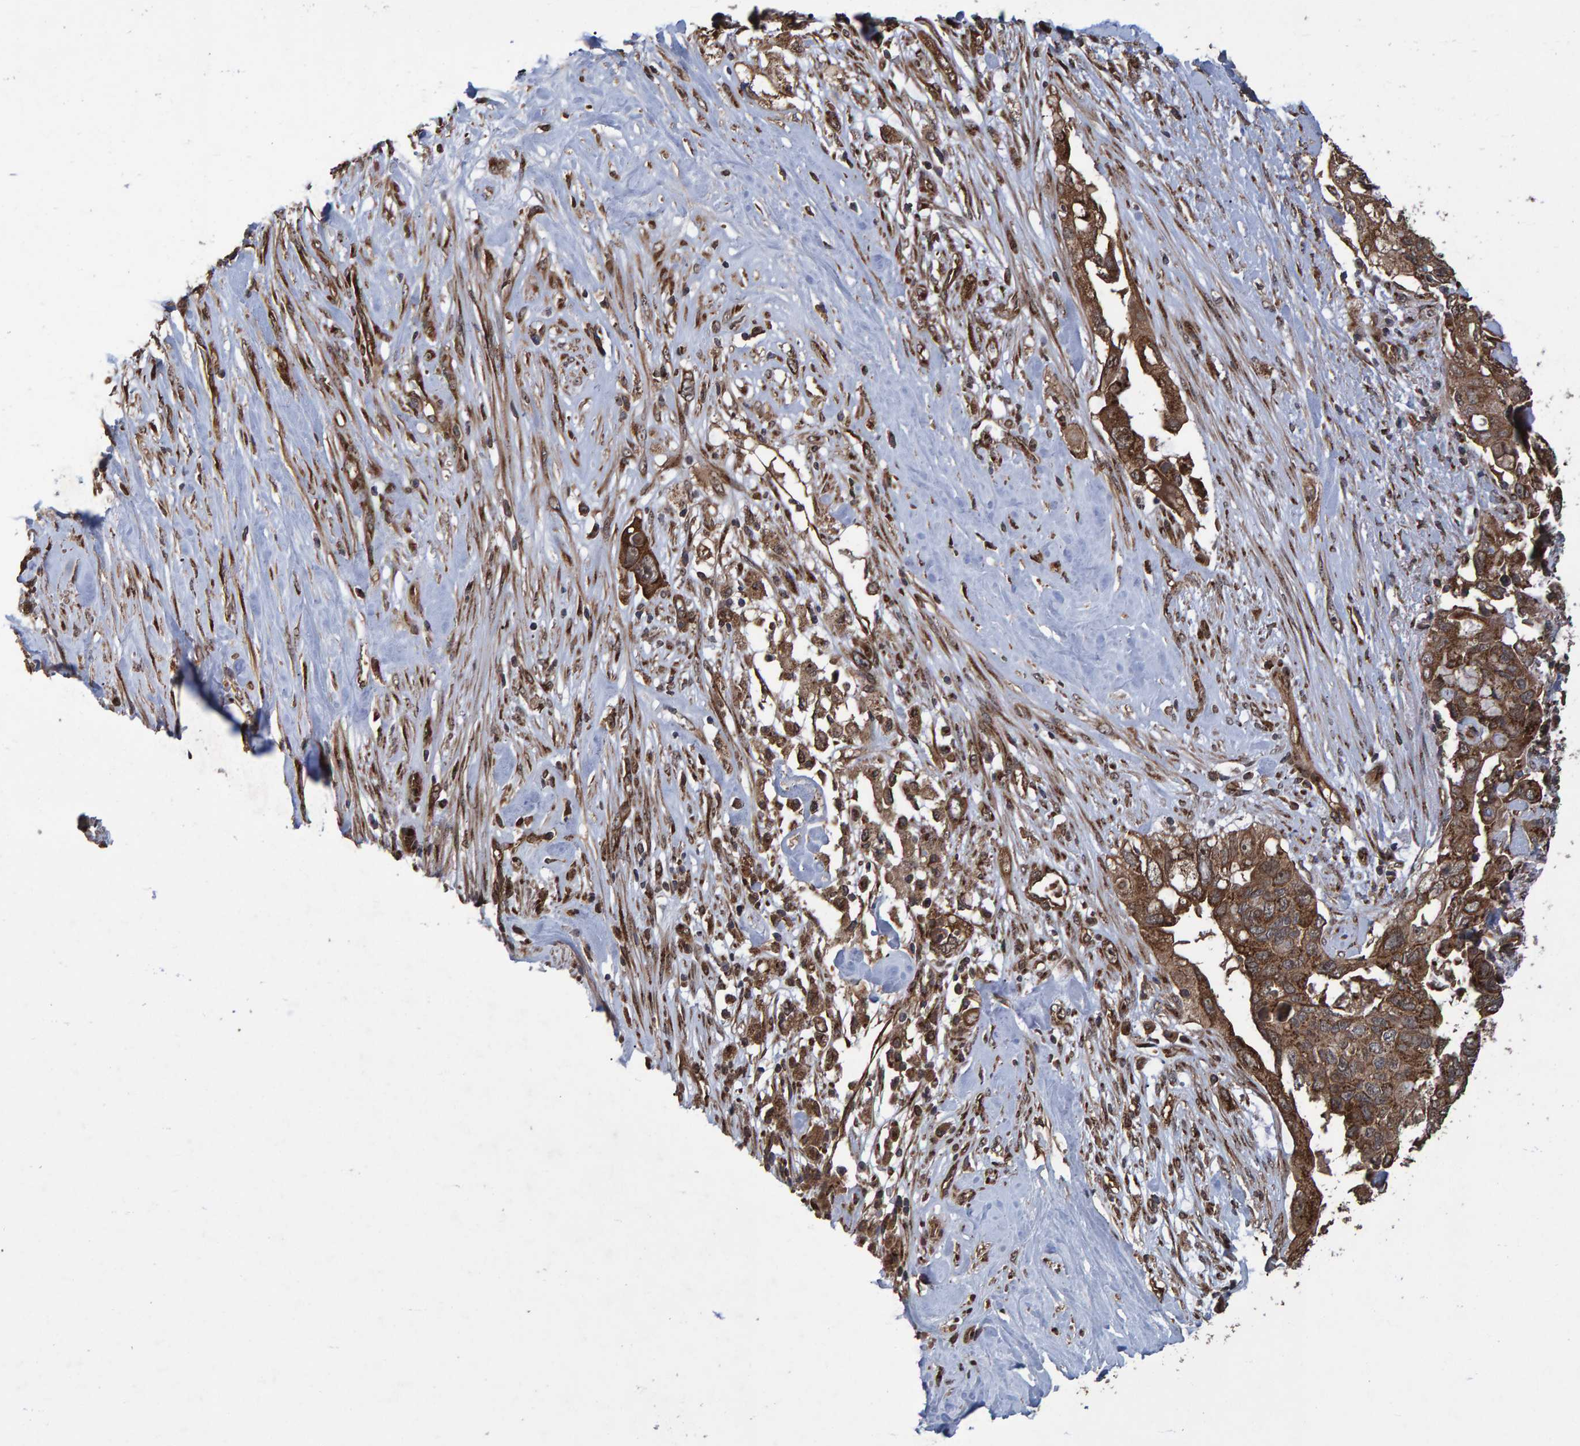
{"staining": {"intensity": "moderate", "quantity": ">75%", "location": "cytoplasmic/membranous,nuclear"}, "tissue": "pancreatic cancer", "cell_type": "Tumor cells", "image_type": "cancer", "snomed": [{"axis": "morphology", "description": "Adenocarcinoma, NOS"}, {"axis": "topography", "description": "Pancreas"}], "caption": "Immunohistochemical staining of adenocarcinoma (pancreatic) displays medium levels of moderate cytoplasmic/membranous and nuclear positivity in about >75% of tumor cells.", "gene": "TRIM68", "patient": {"sex": "female", "age": 56}}